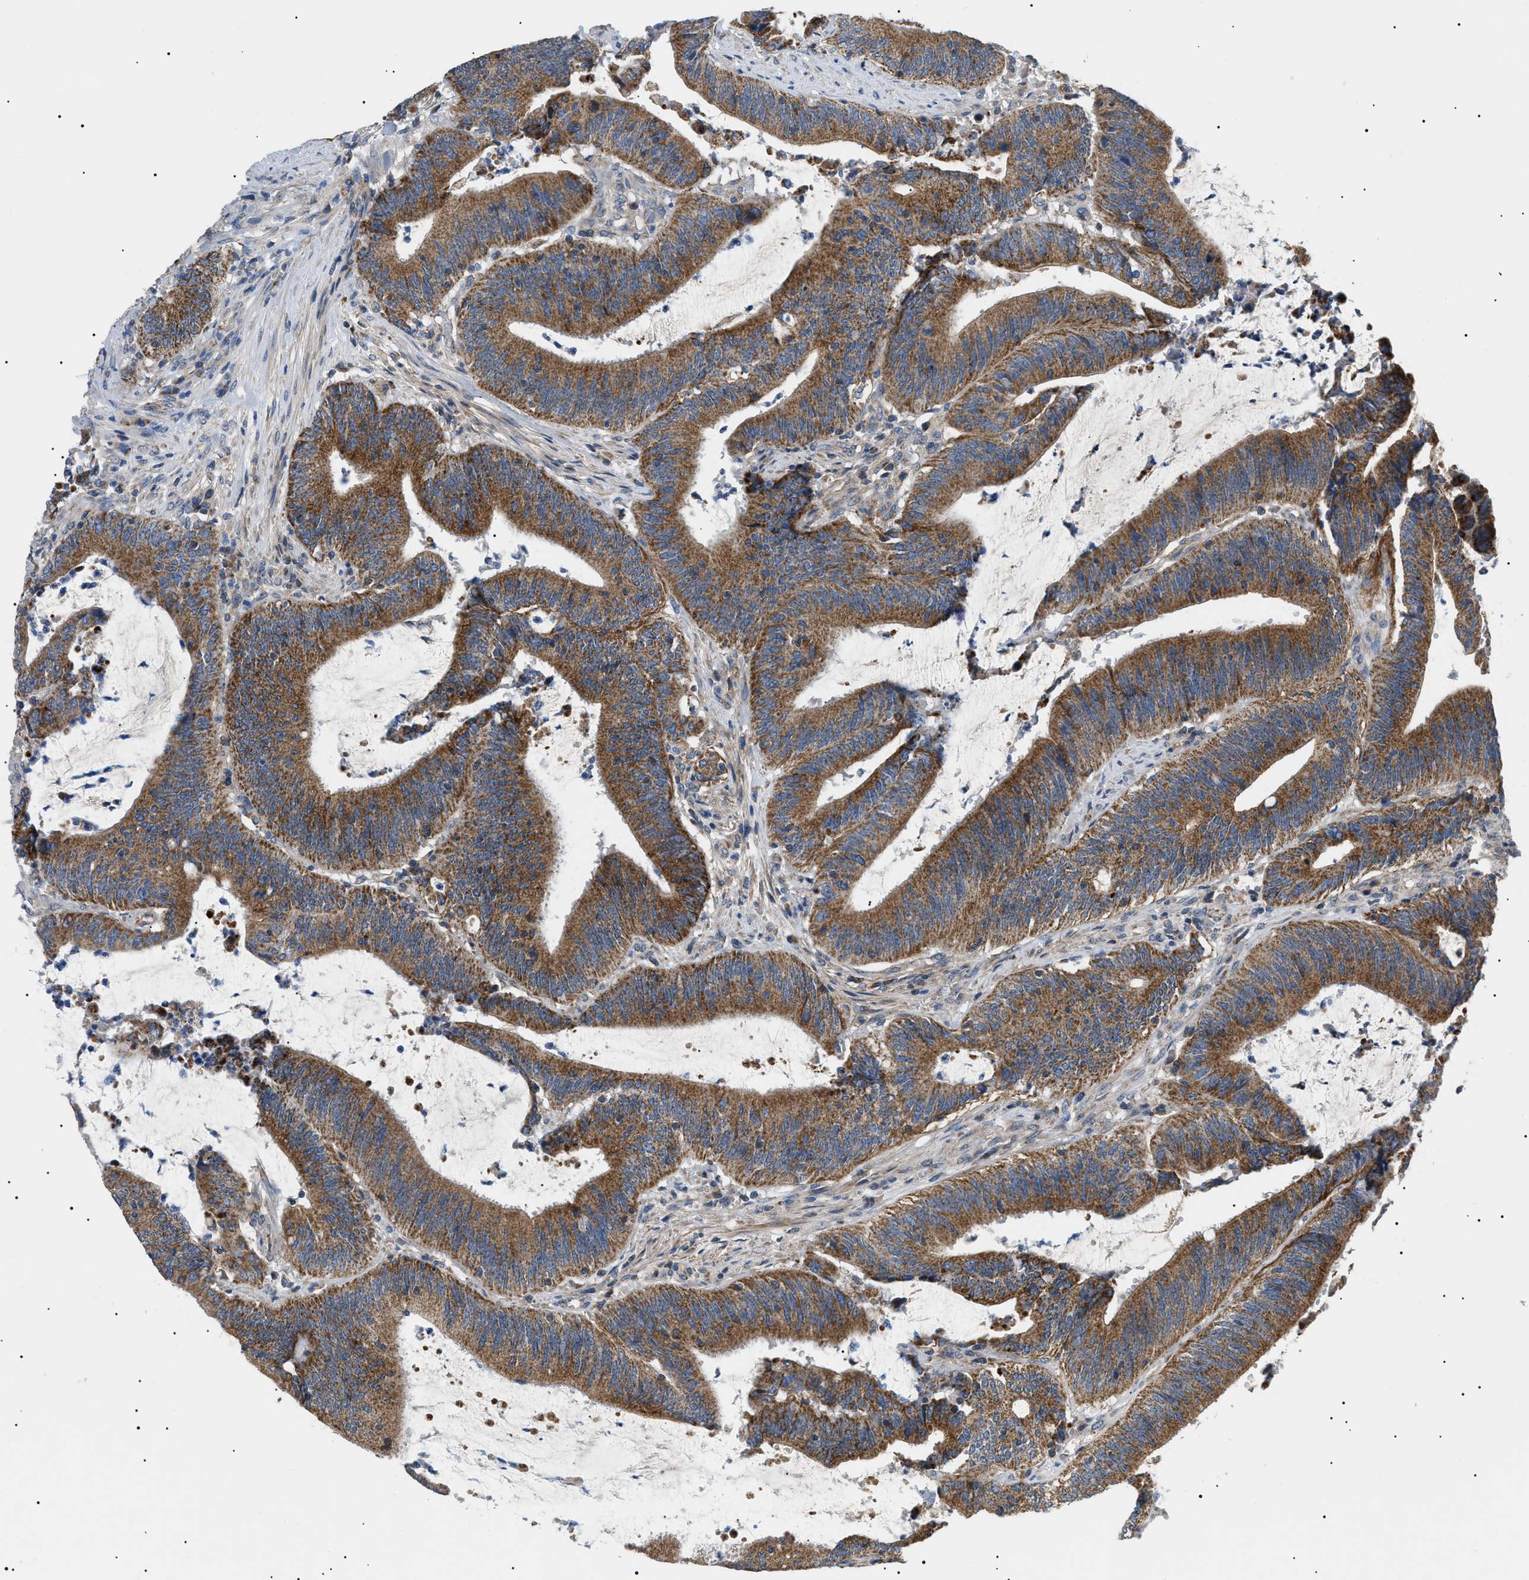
{"staining": {"intensity": "moderate", "quantity": ">75%", "location": "cytoplasmic/membranous"}, "tissue": "colorectal cancer", "cell_type": "Tumor cells", "image_type": "cancer", "snomed": [{"axis": "morphology", "description": "Normal tissue, NOS"}, {"axis": "morphology", "description": "Adenocarcinoma, NOS"}, {"axis": "topography", "description": "Rectum"}], "caption": "A brown stain labels moderate cytoplasmic/membranous expression of a protein in colorectal cancer (adenocarcinoma) tumor cells.", "gene": "TOMM6", "patient": {"sex": "female", "age": 66}}